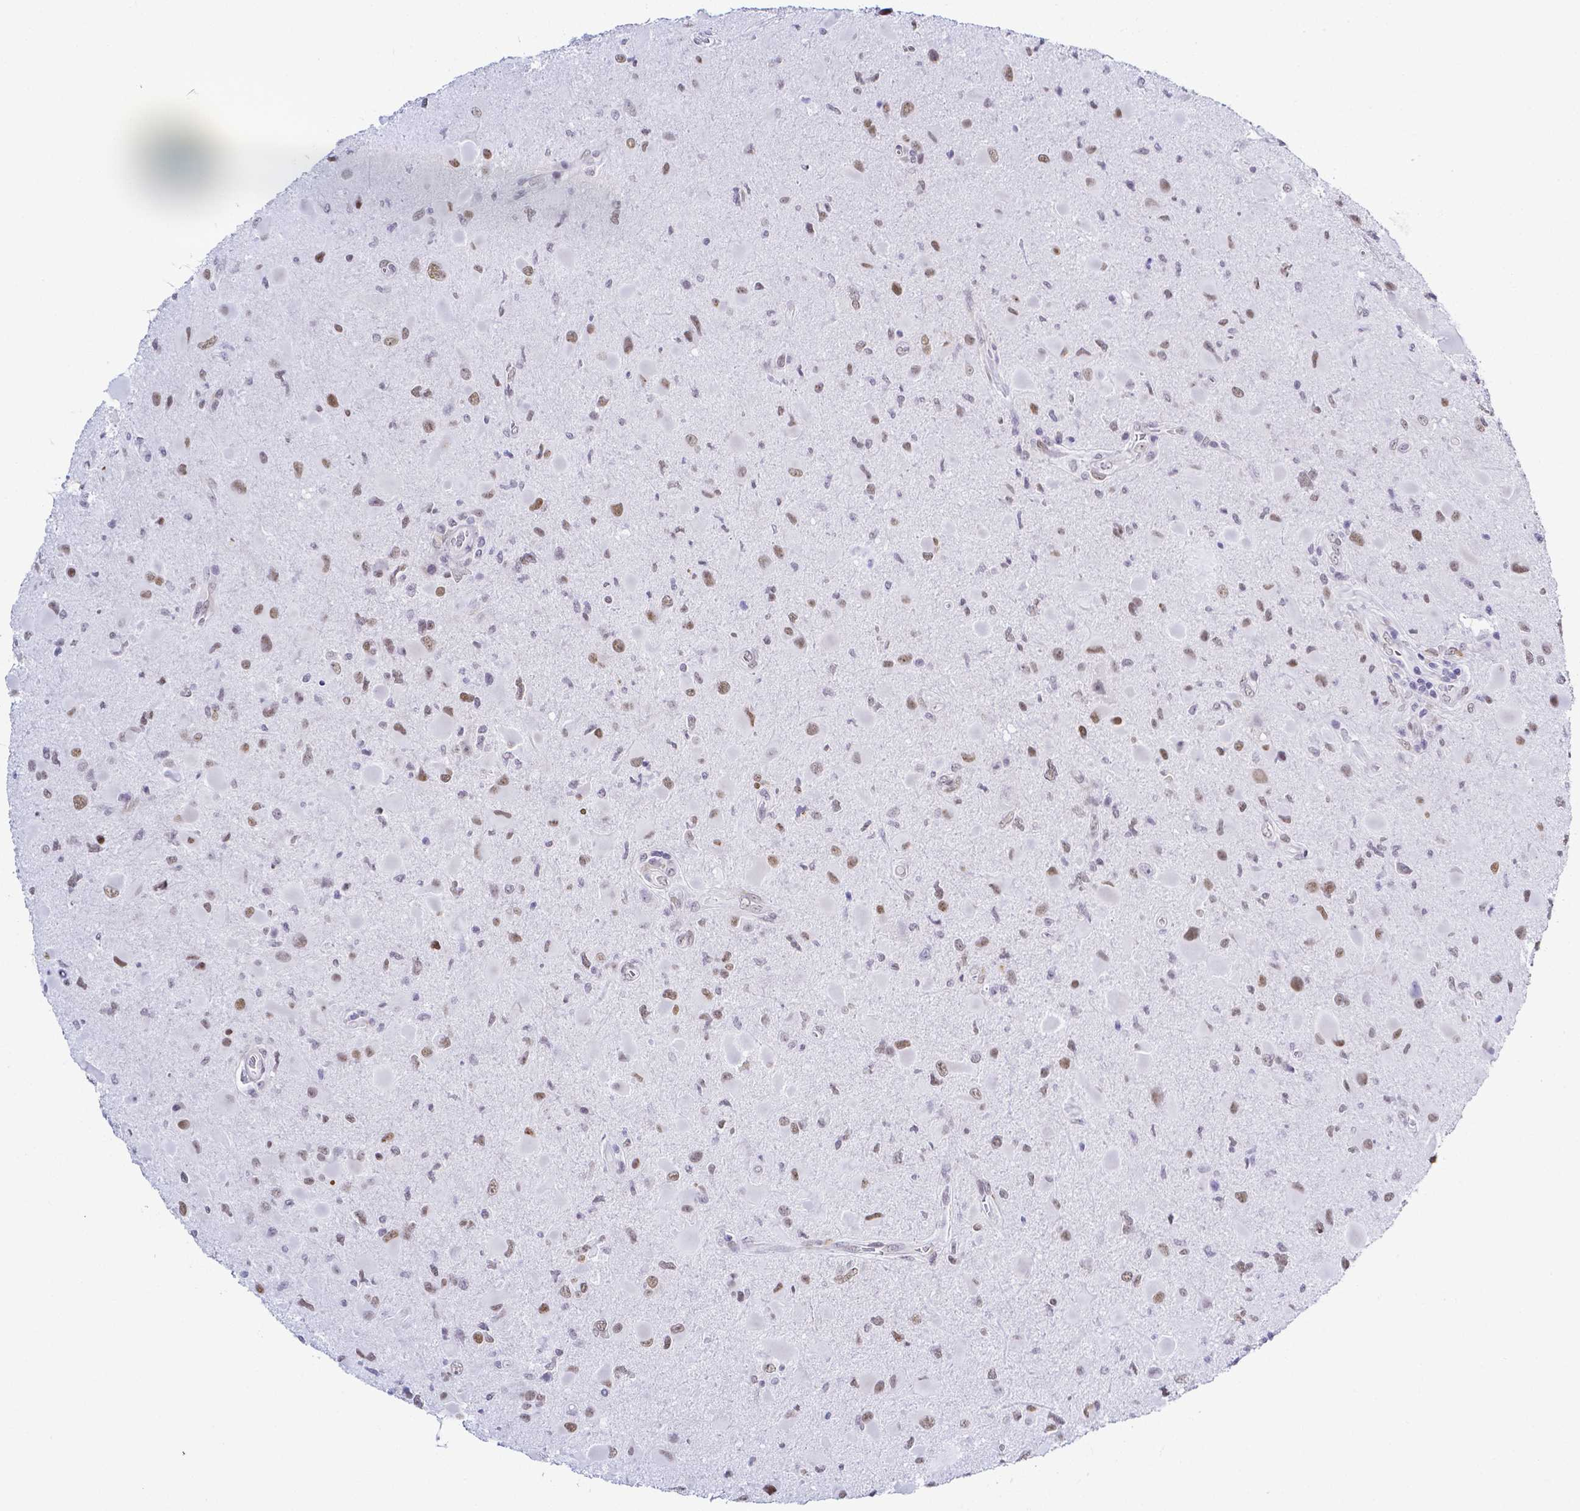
{"staining": {"intensity": "moderate", "quantity": "25%-75%", "location": "nuclear"}, "tissue": "glioma", "cell_type": "Tumor cells", "image_type": "cancer", "snomed": [{"axis": "morphology", "description": "Glioma, malignant, Low grade"}, {"axis": "topography", "description": "Brain"}], "caption": "The photomicrograph reveals a brown stain indicating the presence of a protein in the nuclear of tumor cells in malignant low-grade glioma.", "gene": "FAM83G", "patient": {"sex": "female", "age": 32}}